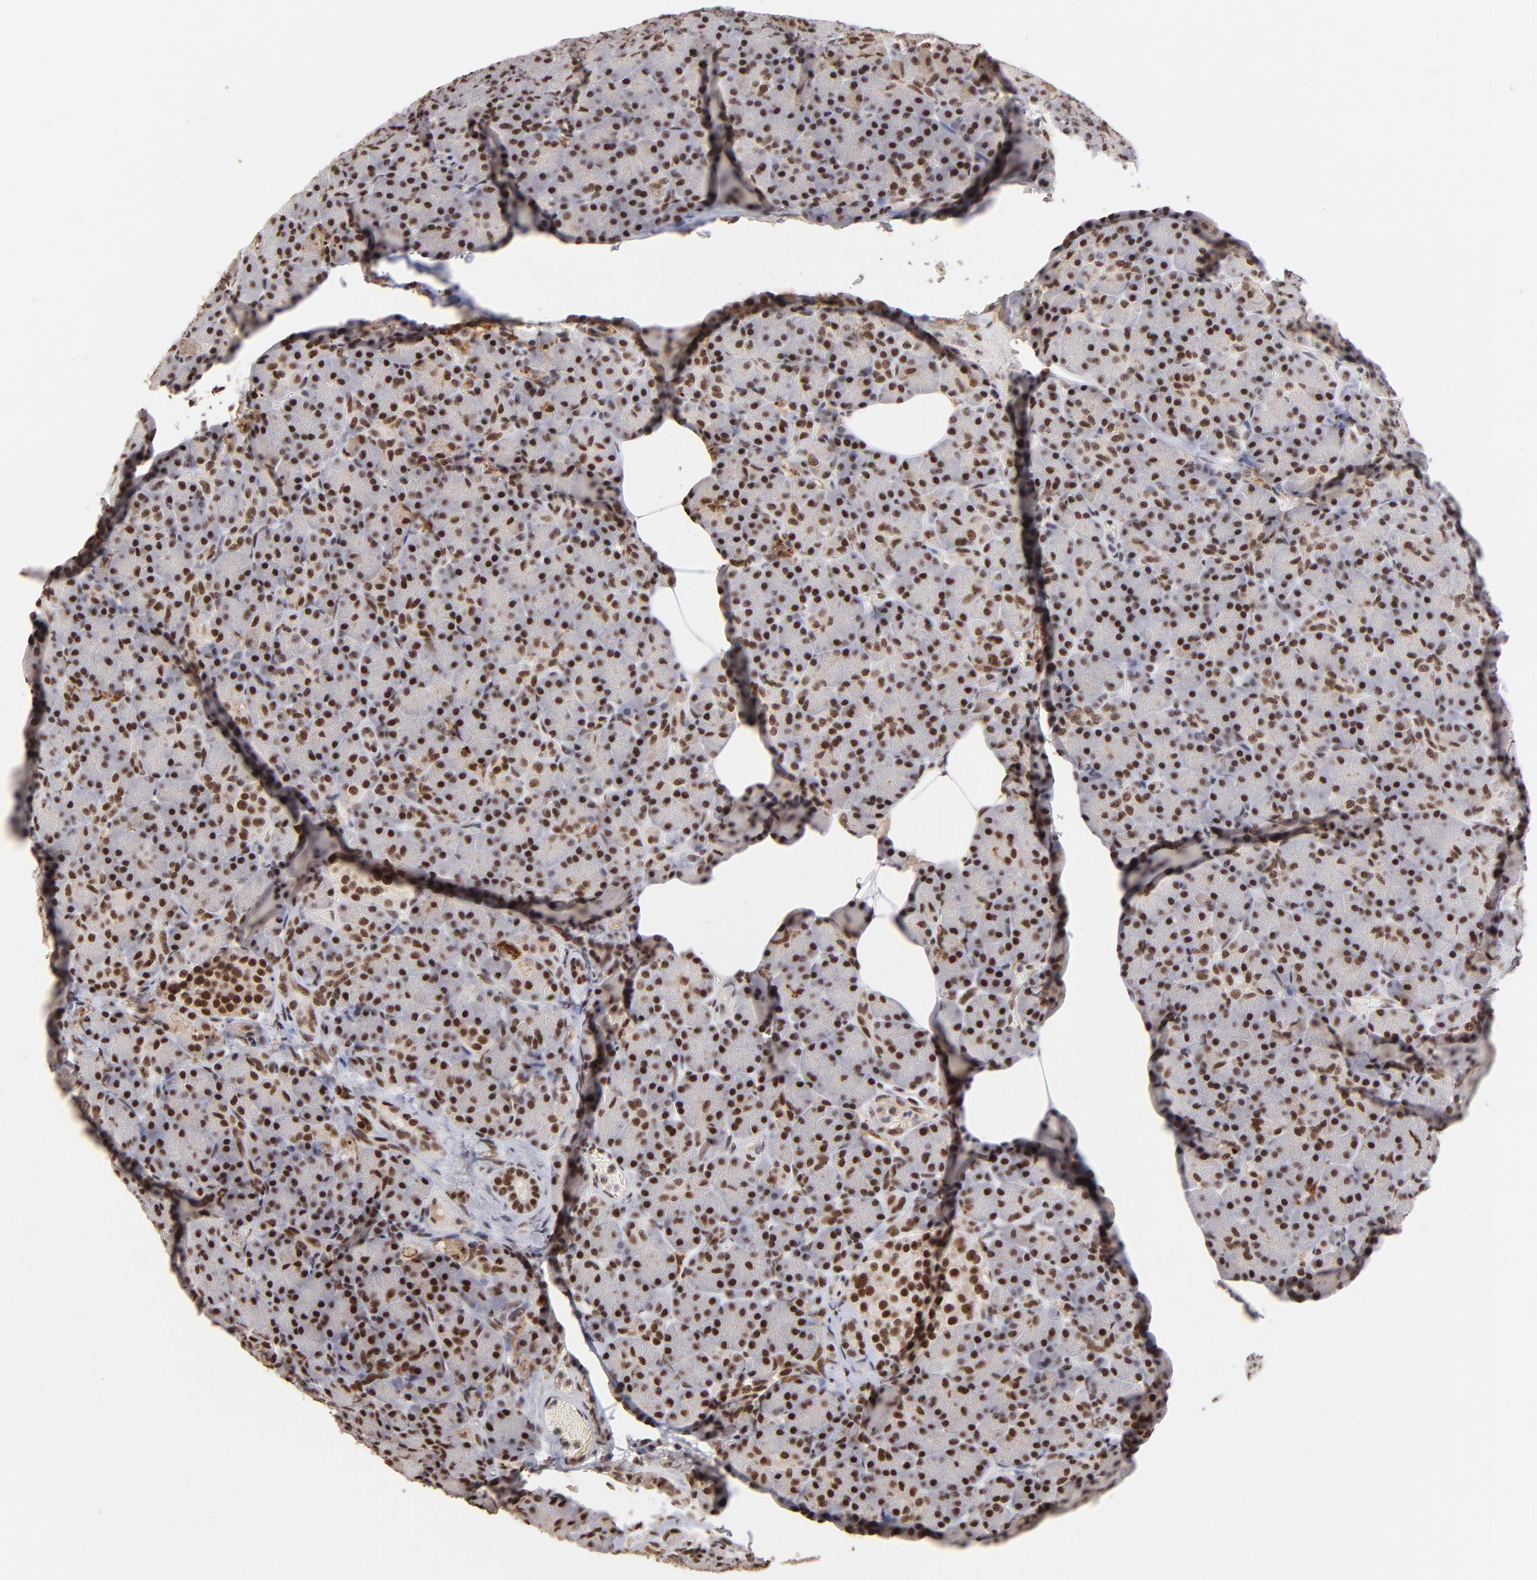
{"staining": {"intensity": "strong", "quantity": ">75%", "location": "nuclear"}, "tissue": "pancreas", "cell_type": "Exocrine glandular cells", "image_type": "normal", "snomed": [{"axis": "morphology", "description": "Normal tissue, NOS"}, {"axis": "topography", "description": "Pancreas"}], "caption": "Immunohistochemistry staining of benign pancreas, which shows high levels of strong nuclear positivity in approximately >75% of exocrine glandular cells indicating strong nuclear protein positivity. The staining was performed using DAB (3,3'-diaminobenzidine) (brown) for protein detection and nuclei were counterstained in hematoxylin (blue).", "gene": "ZNF146", "patient": {"sex": "female", "age": 43}}